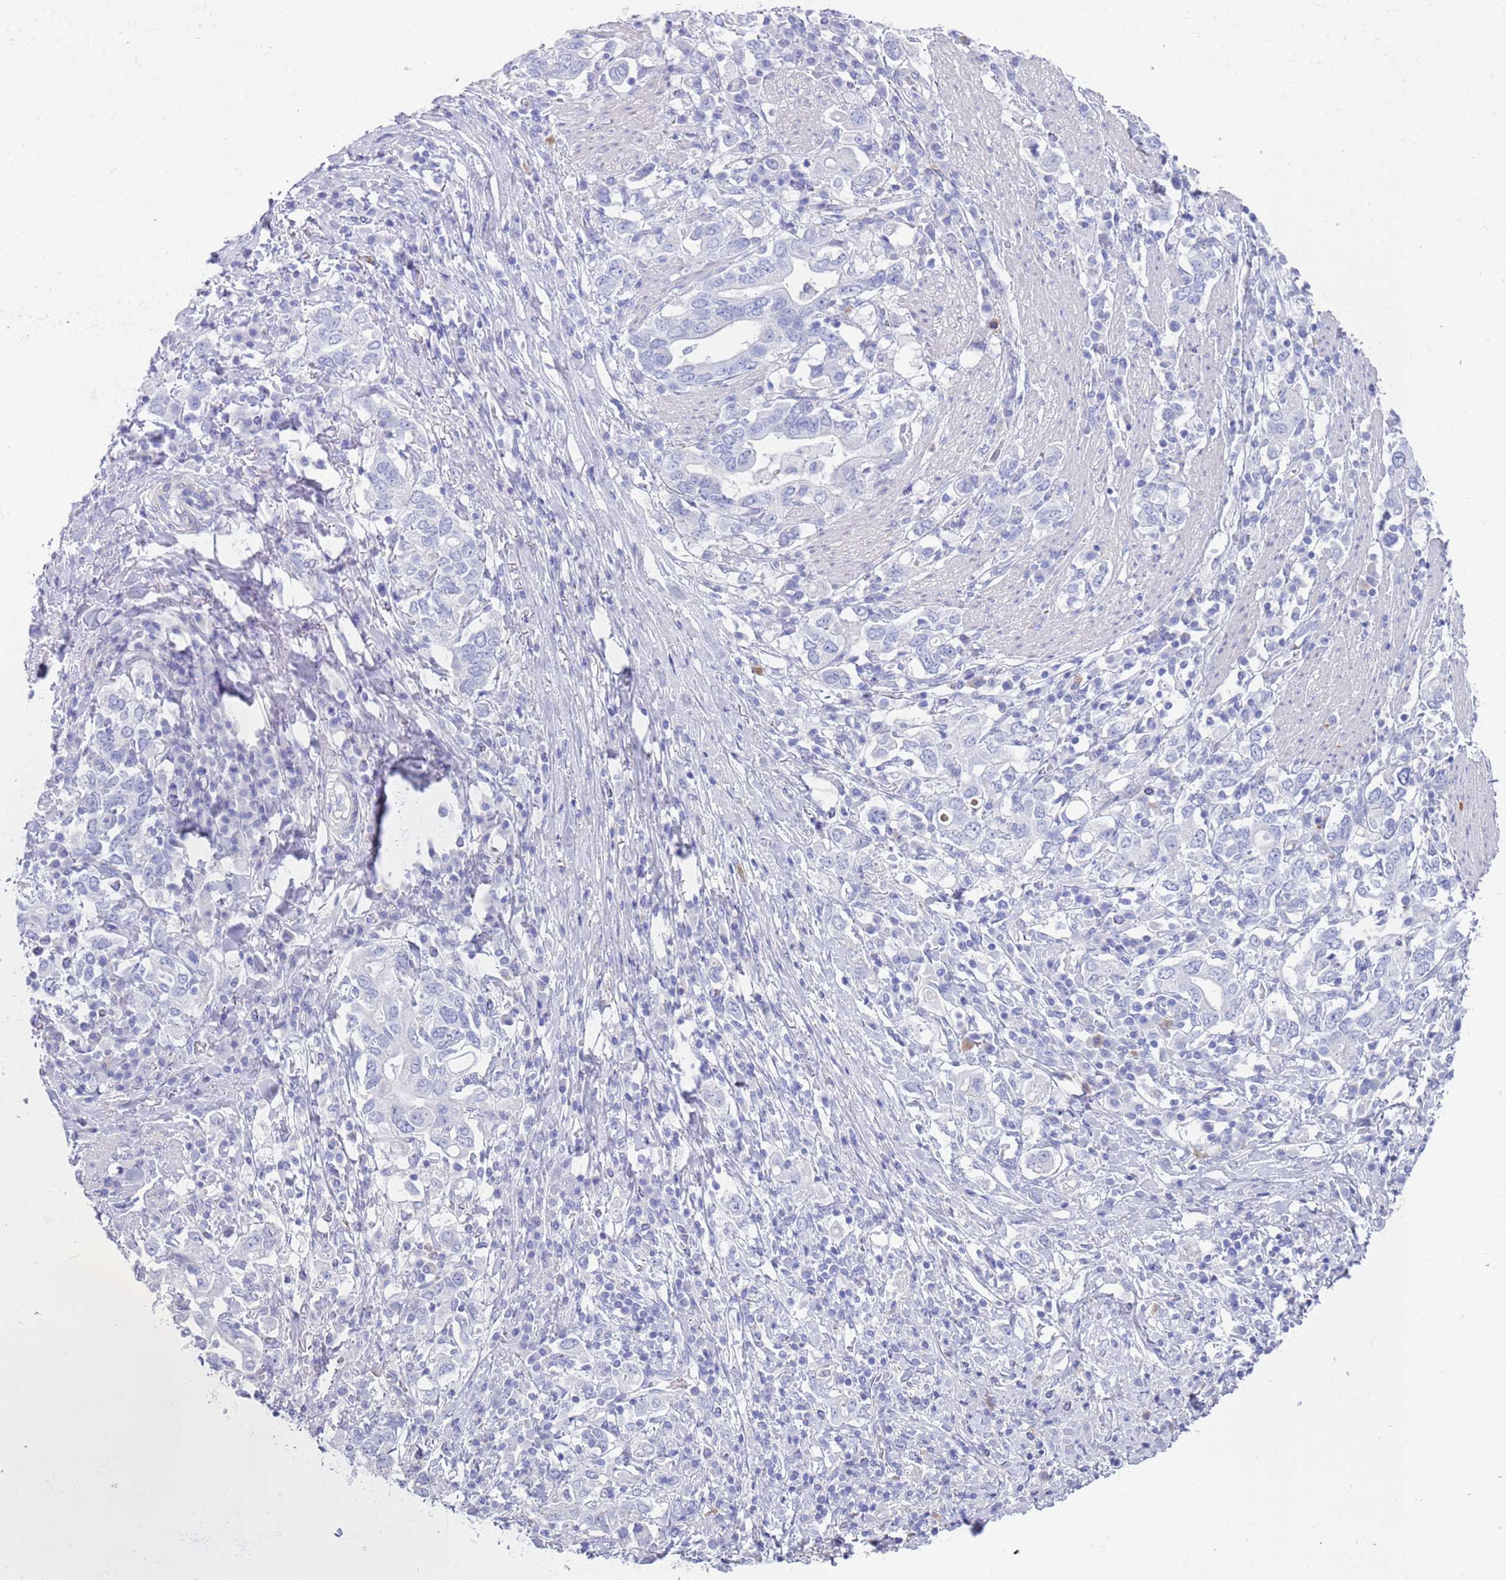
{"staining": {"intensity": "negative", "quantity": "none", "location": "none"}, "tissue": "stomach cancer", "cell_type": "Tumor cells", "image_type": "cancer", "snomed": [{"axis": "morphology", "description": "Adenocarcinoma, NOS"}, {"axis": "topography", "description": "Stomach, upper"}, {"axis": "topography", "description": "Stomach"}], "caption": "Adenocarcinoma (stomach) stained for a protein using immunohistochemistry displays no positivity tumor cells.", "gene": "CPXM2", "patient": {"sex": "male", "age": 62}}